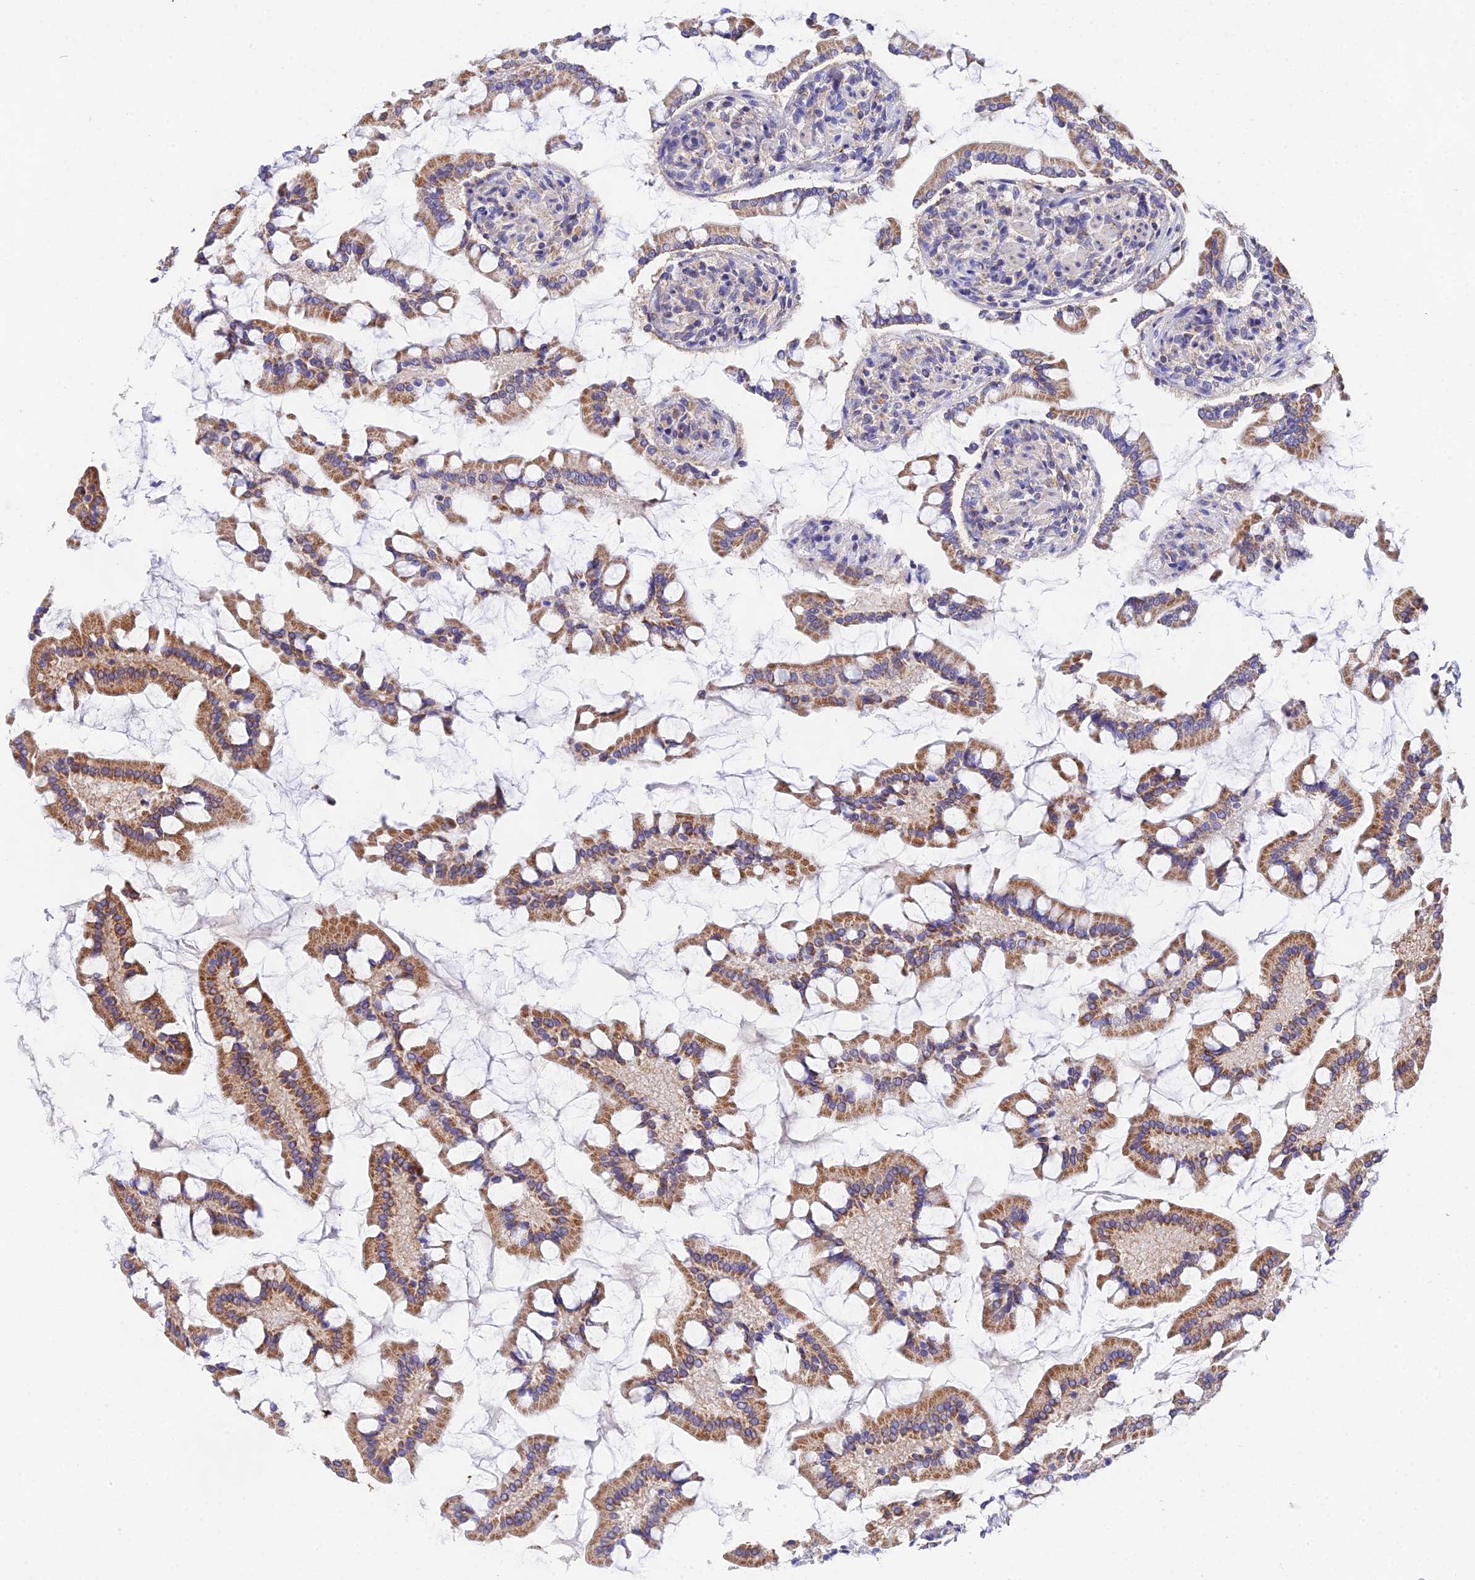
{"staining": {"intensity": "moderate", "quantity": "25%-75%", "location": "cytoplasmic/membranous"}, "tissue": "small intestine", "cell_type": "Glandular cells", "image_type": "normal", "snomed": [{"axis": "morphology", "description": "Normal tissue, NOS"}, {"axis": "topography", "description": "Small intestine"}], "caption": "Small intestine stained with DAB IHC demonstrates medium levels of moderate cytoplasmic/membranous positivity in approximately 25%-75% of glandular cells.", "gene": "PPP2R2A", "patient": {"sex": "male", "age": 41}}